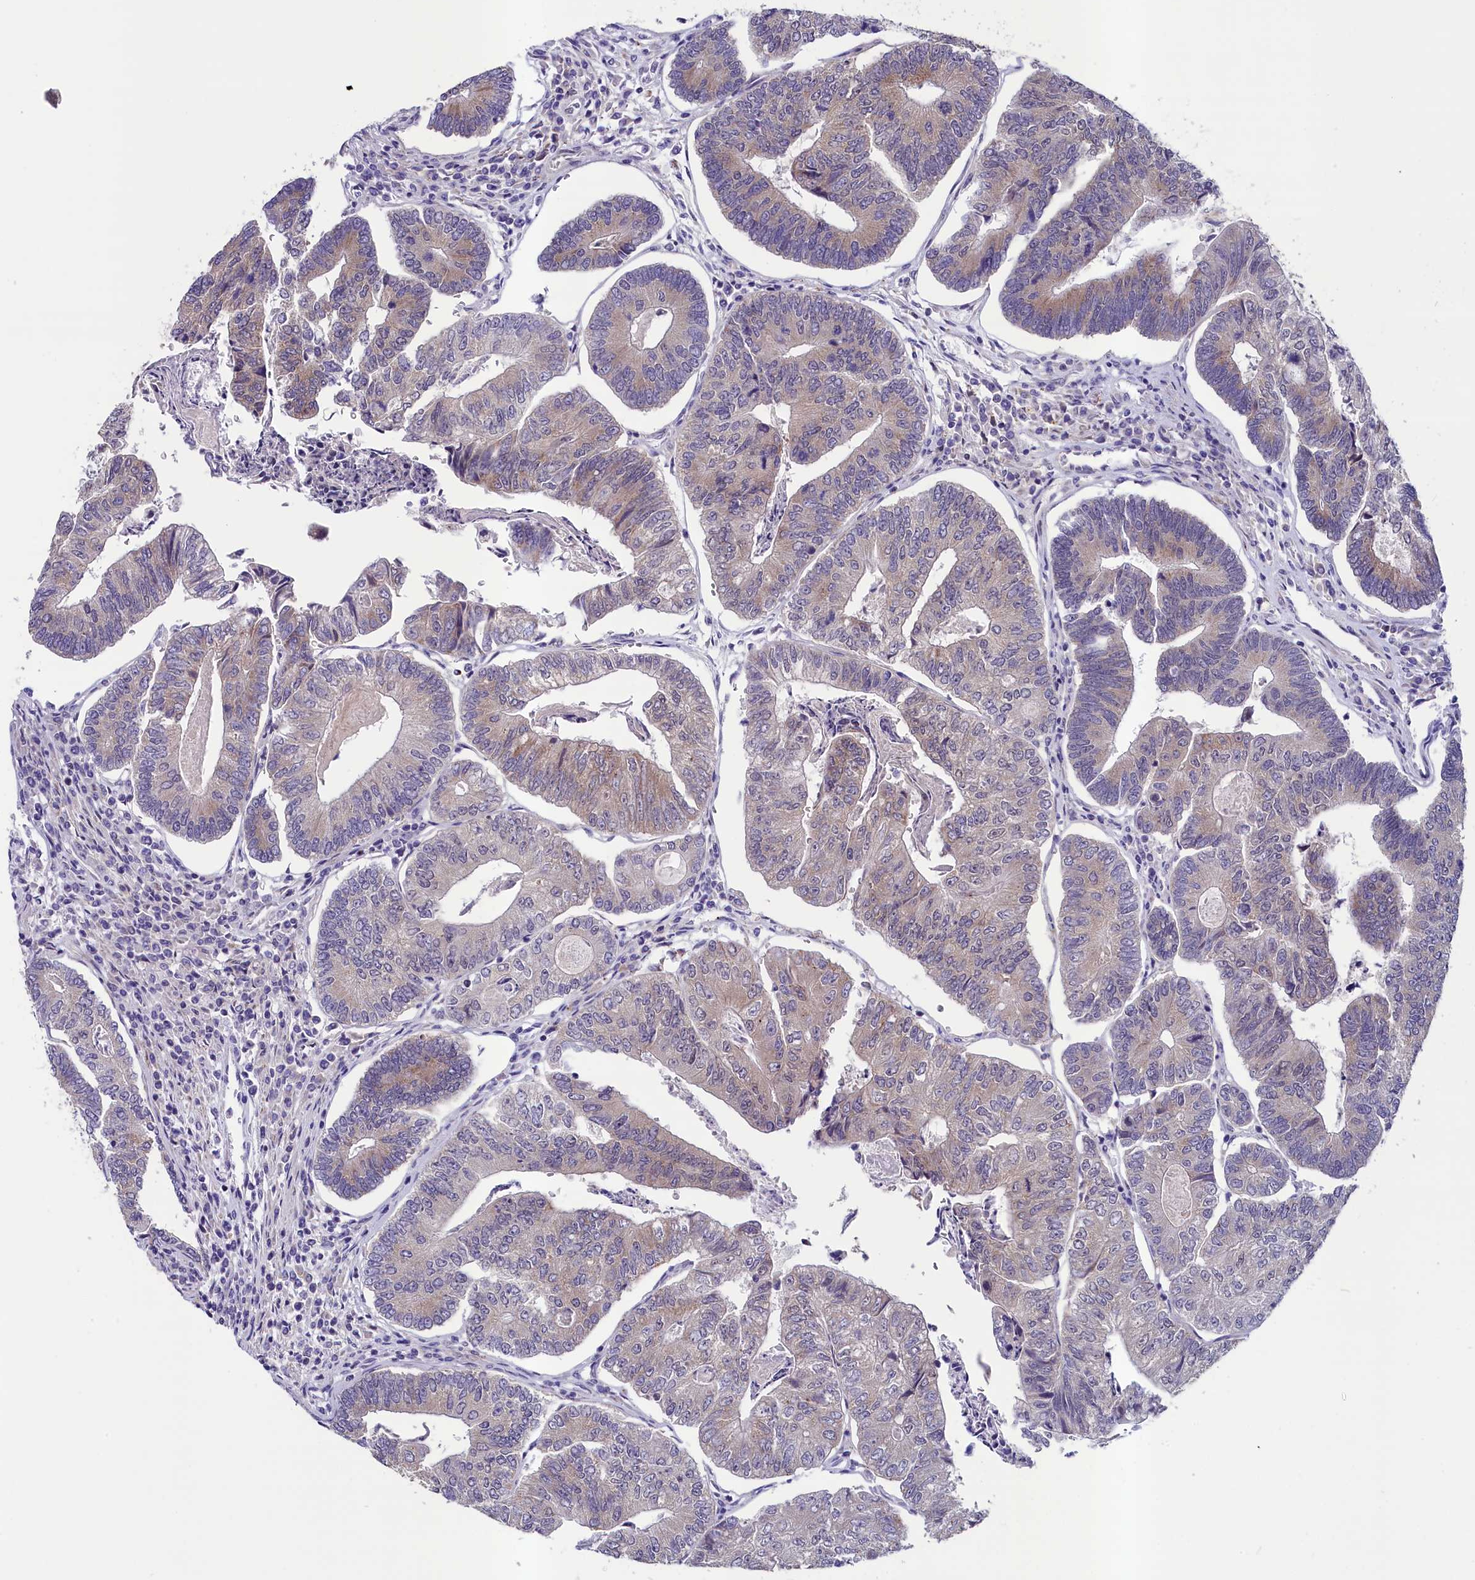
{"staining": {"intensity": "weak", "quantity": "<25%", "location": "cytoplasmic/membranous"}, "tissue": "colorectal cancer", "cell_type": "Tumor cells", "image_type": "cancer", "snomed": [{"axis": "morphology", "description": "Adenocarcinoma, NOS"}, {"axis": "topography", "description": "Colon"}], "caption": "Immunohistochemistry histopathology image of neoplastic tissue: colorectal cancer (adenocarcinoma) stained with DAB (3,3'-diaminobenzidine) shows no significant protein staining in tumor cells.", "gene": "SCD5", "patient": {"sex": "female", "age": 67}}